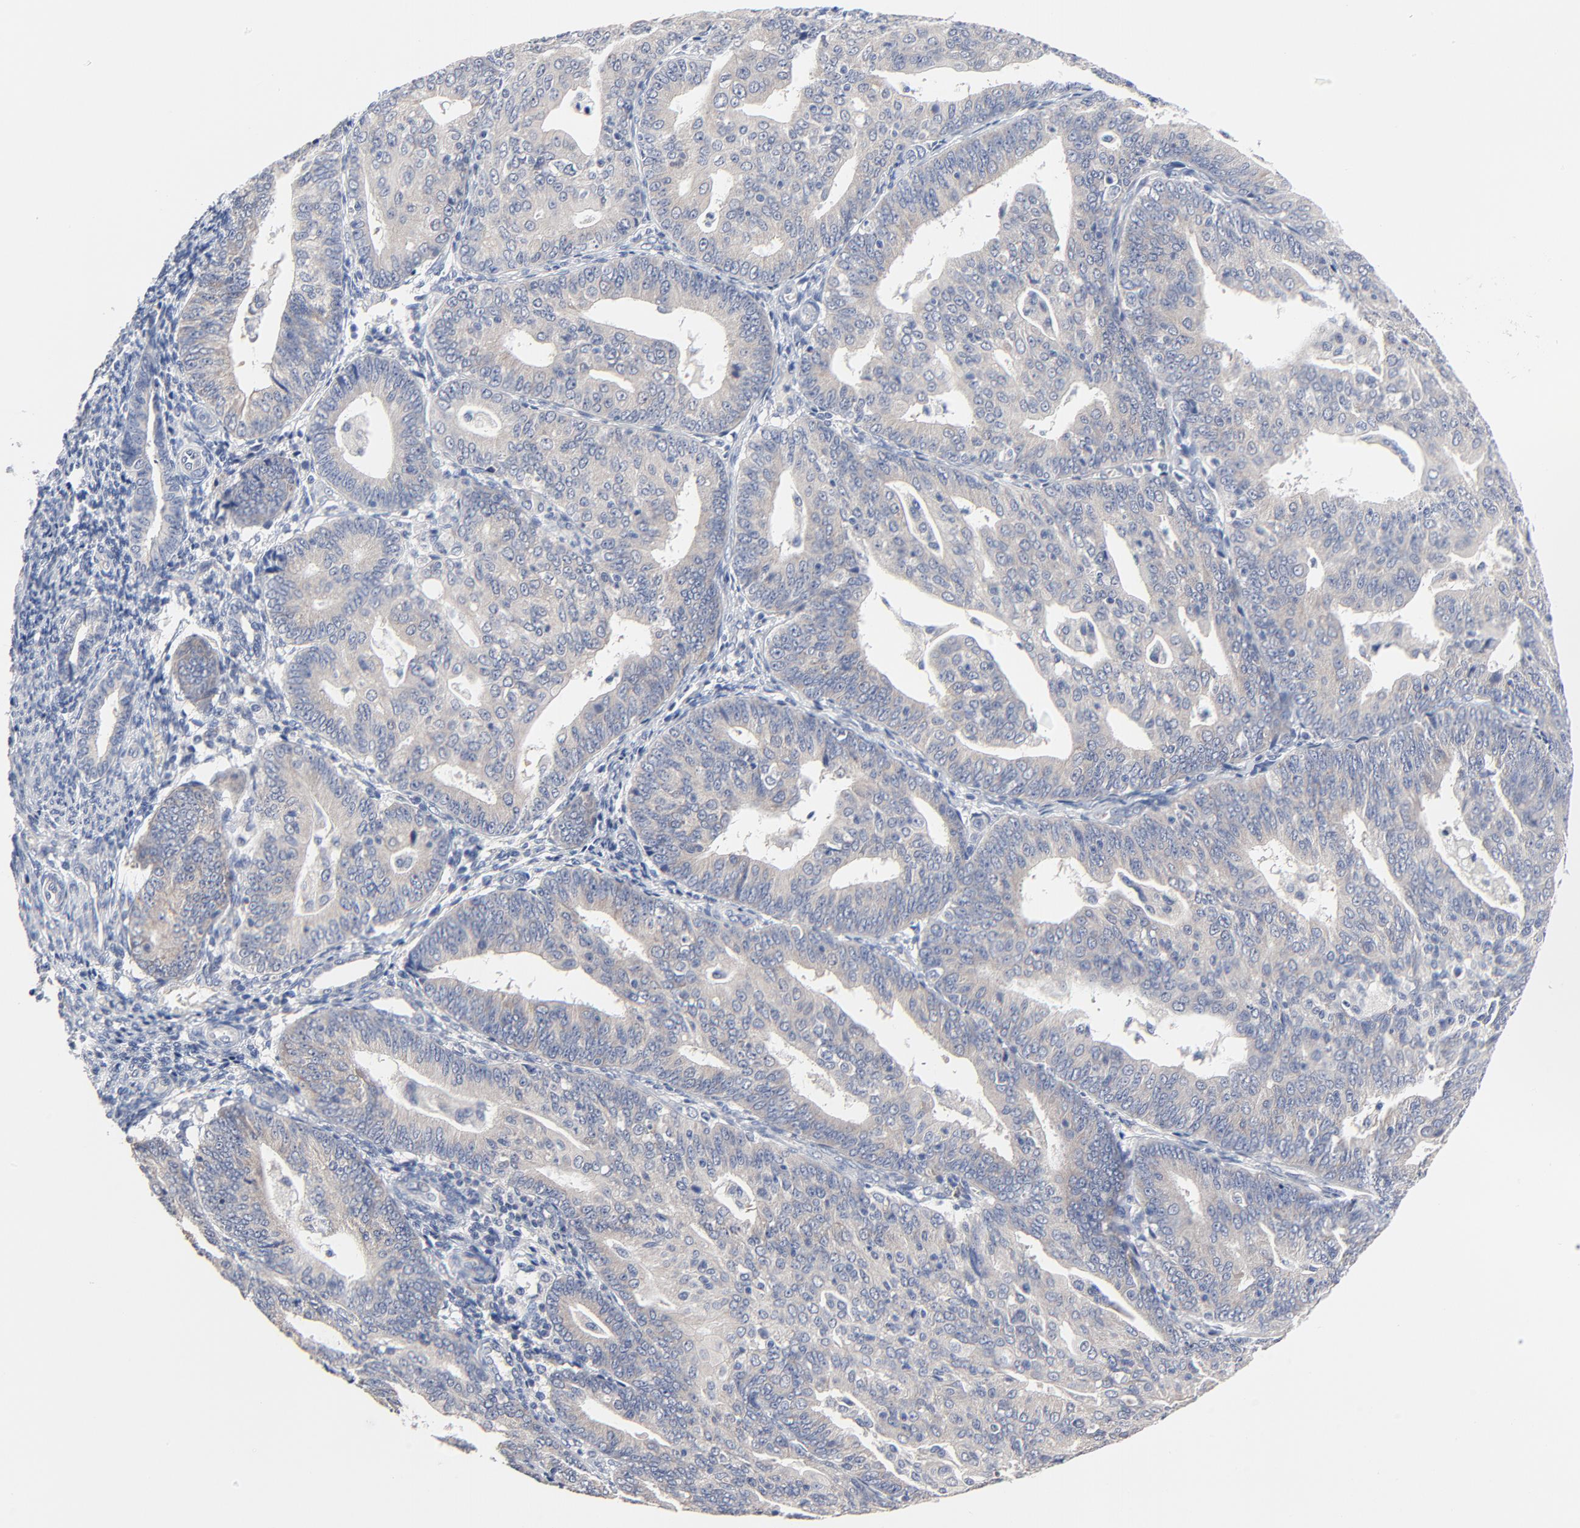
{"staining": {"intensity": "negative", "quantity": "none", "location": "none"}, "tissue": "endometrial cancer", "cell_type": "Tumor cells", "image_type": "cancer", "snomed": [{"axis": "morphology", "description": "Adenocarcinoma, NOS"}, {"axis": "topography", "description": "Endometrium"}], "caption": "Tumor cells show no significant protein expression in endometrial adenocarcinoma.", "gene": "FBXL5", "patient": {"sex": "female", "age": 56}}